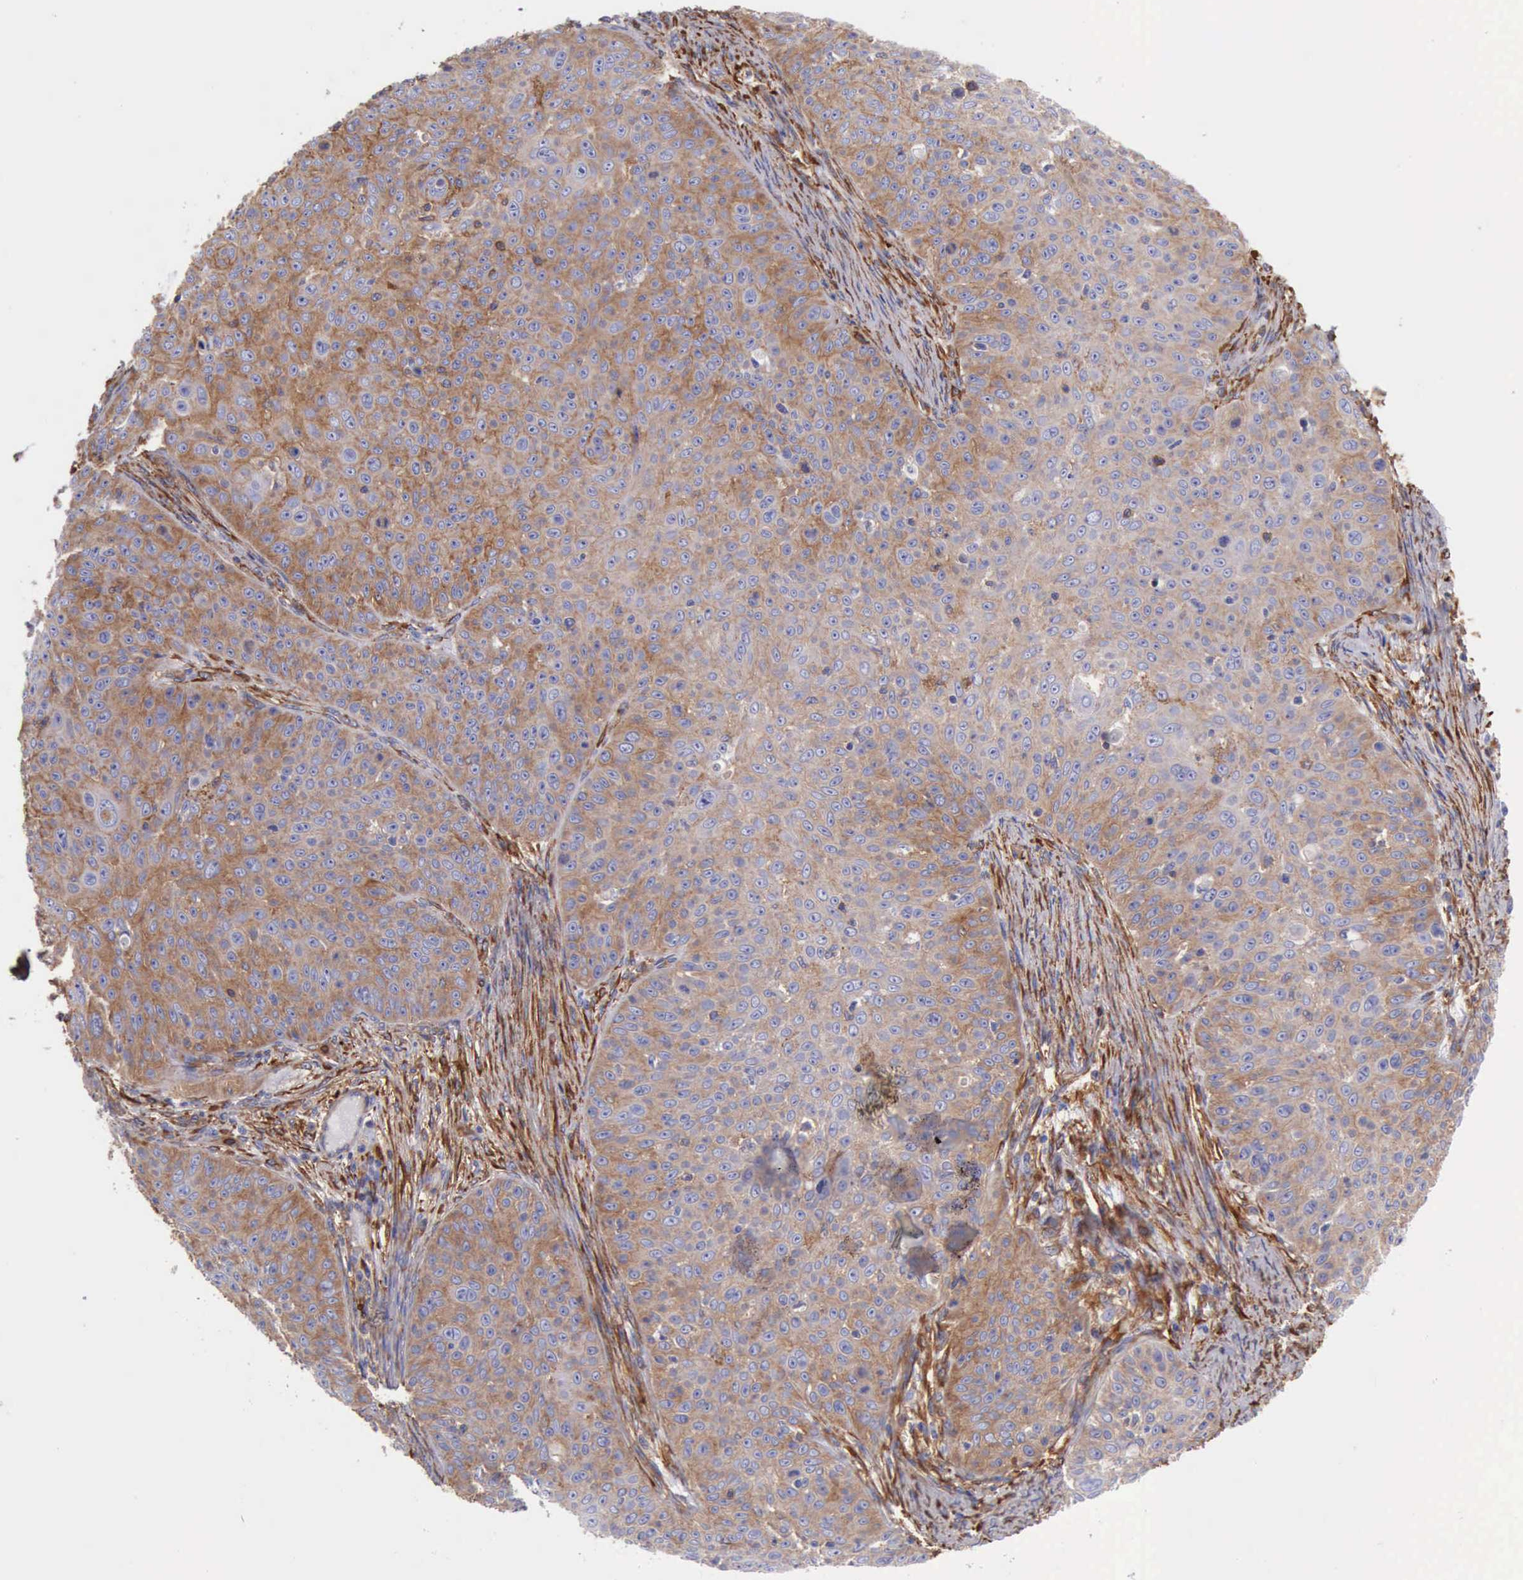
{"staining": {"intensity": "moderate", "quantity": ">75%", "location": "cytoplasmic/membranous"}, "tissue": "skin cancer", "cell_type": "Tumor cells", "image_type": "cancer", "snomed": [{"axis": "morphology", "description": "Squamous cell carcinoma, NOS"}, {"axis": "topography", "description": "Skin"}], "caption": "Human skin cancer (squamous cell carcinoma) stained with a brown dye shows moderate cytoplasmic/membranous positive expression in about >75% of tumor cells.", "gene": "FLNA", "patient": {"sex": "male", "age": 82}}